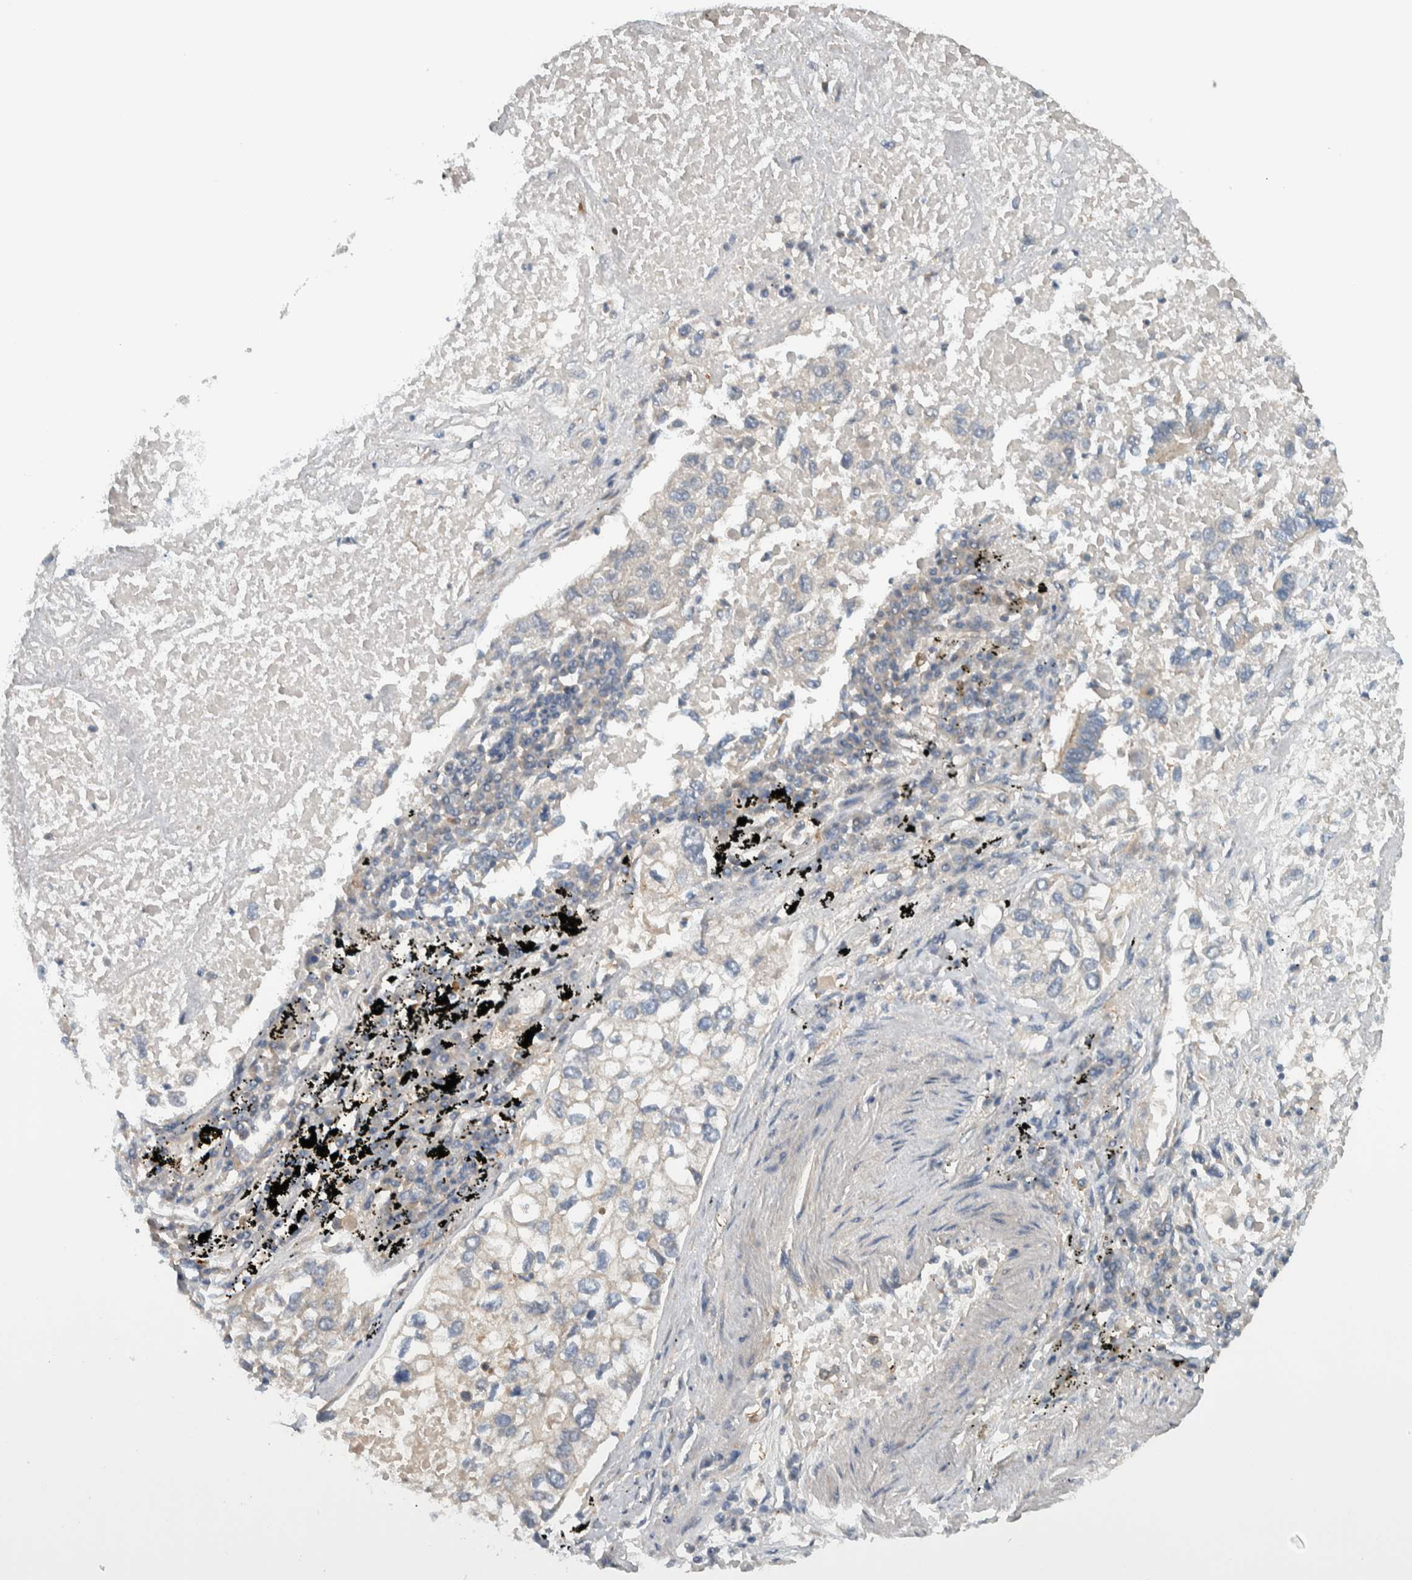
{"staining": {"intensity": "negative", "quantity": "none", "location": "none"}, "tissue": "lung cancer", "cell_type": "Tumor cells", "image_type": "cancer", "snomed": [{"axis": "morphology", "description": "Inflammation, NOS"}, {"axis": "morphology", "description": "Adenocarcinoma, NOS"}, {"axis": "topography", "description": "Lung"}], "caption": "A high-resolution micrograph shows immunohistochemistry (IHC) staining of lung cancer, which exhibits no significant staining in tumor cells. (Immunohistochemistry (ihc), brightfield microscopy, high magnification).", "gene": "MPRIP", "patient": {"sex": "male", "age": 63}}